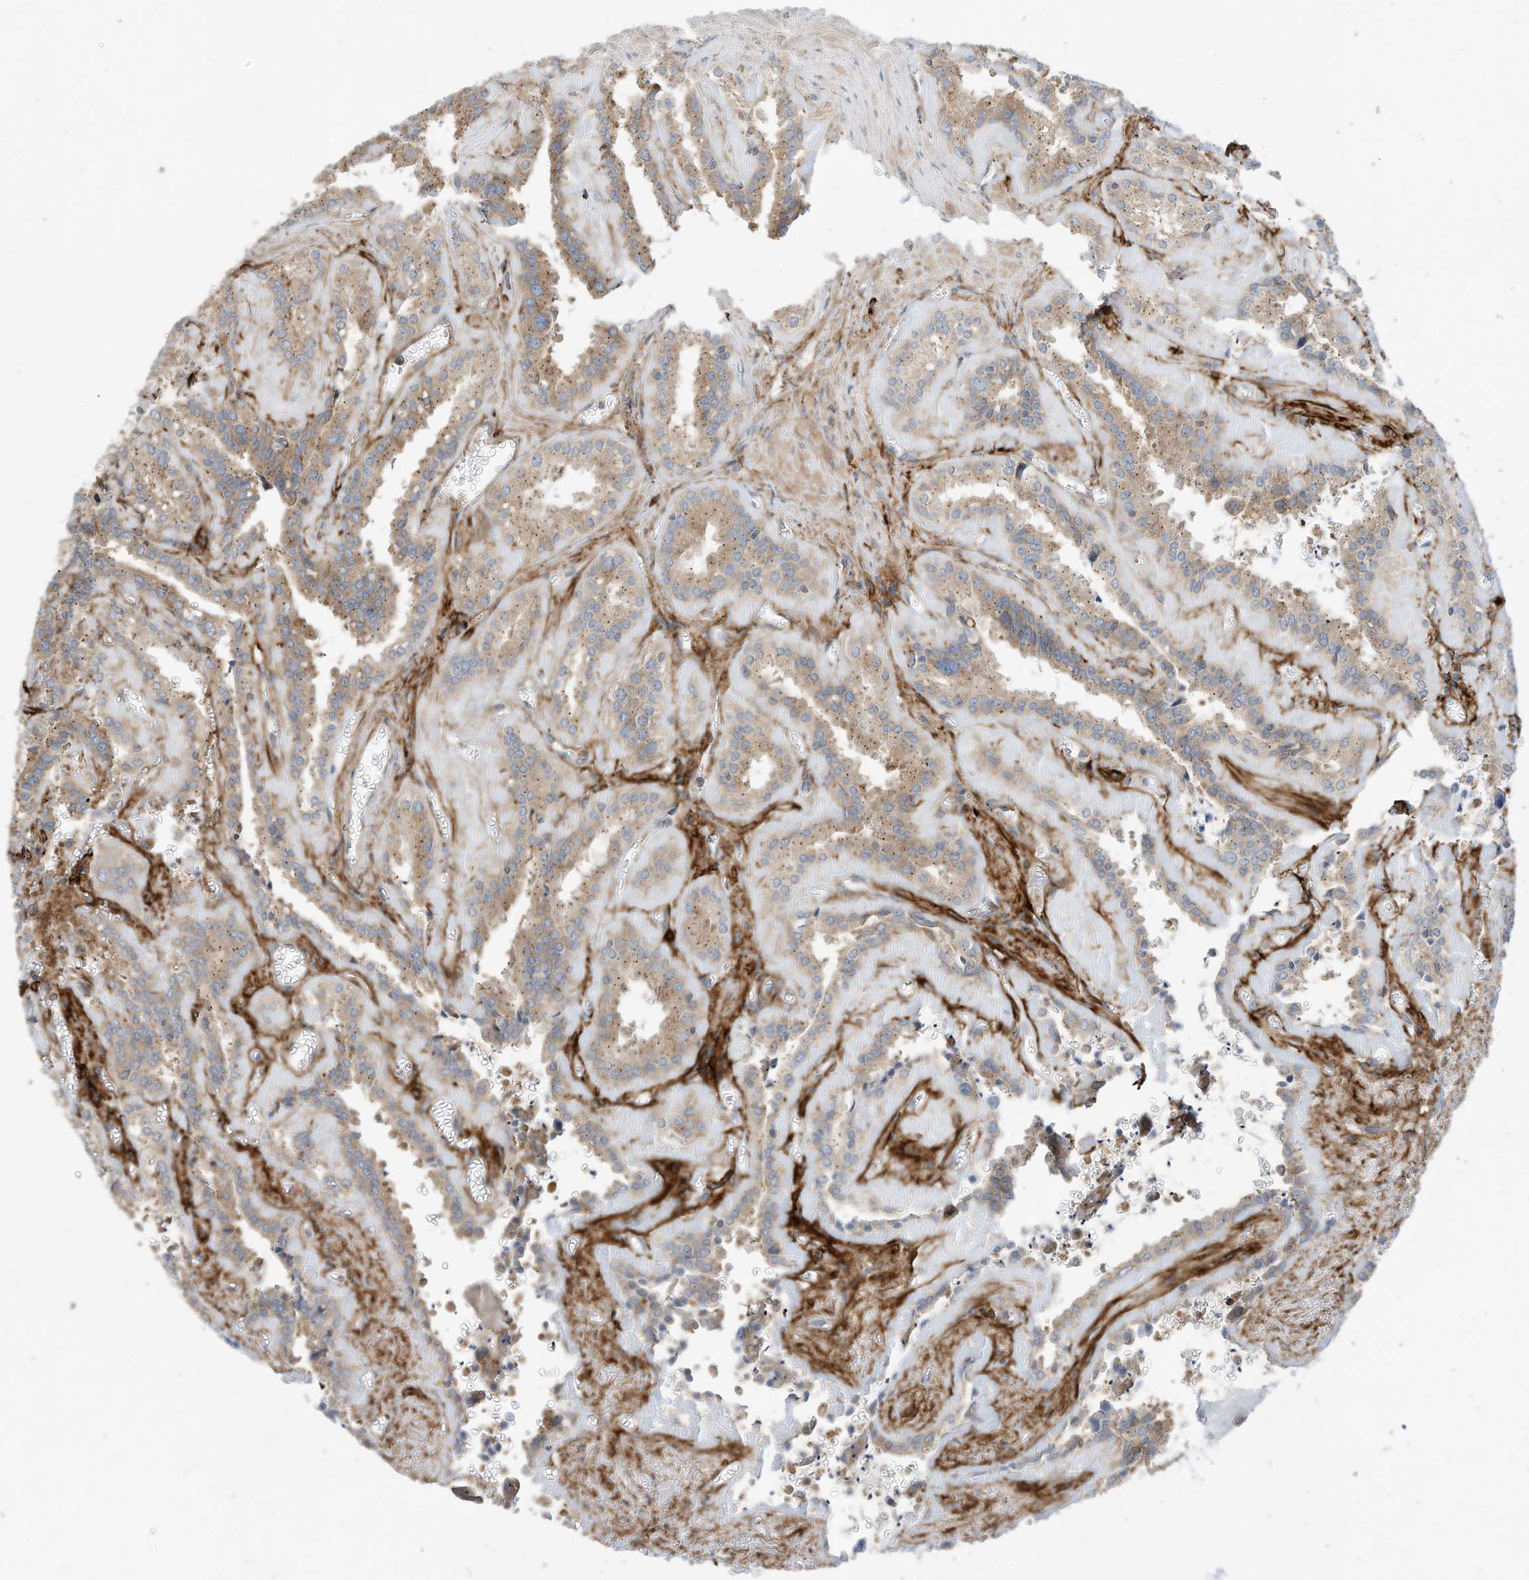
{"staining": {"intensity": "moderate", "quantity": "25%-75%", "location": "cytoplasmic/membranous"}, "tissue": "seminal vesicle", "cell_type": "Glandular cells", "image_type": "normal", "snomed": [{"axis": "morphology", "description": "Normal tissue, NOS"}, {"axis": "topography", "description": "Prostate"}, {"axis": "topography", "description": "Seminal veicle"}], "caption": "Protein staining of benign seminal vesicle displays moderate cytoplasmic/membranous expression in approximately 25%-75% of glandular cells. (DAB (3,3'-diaminobenzidine) = brown stain, brightfield microscopy at high magnification).", "gene": "TRNAU1AP", "patient": {"sex": "male", "age": 59}}